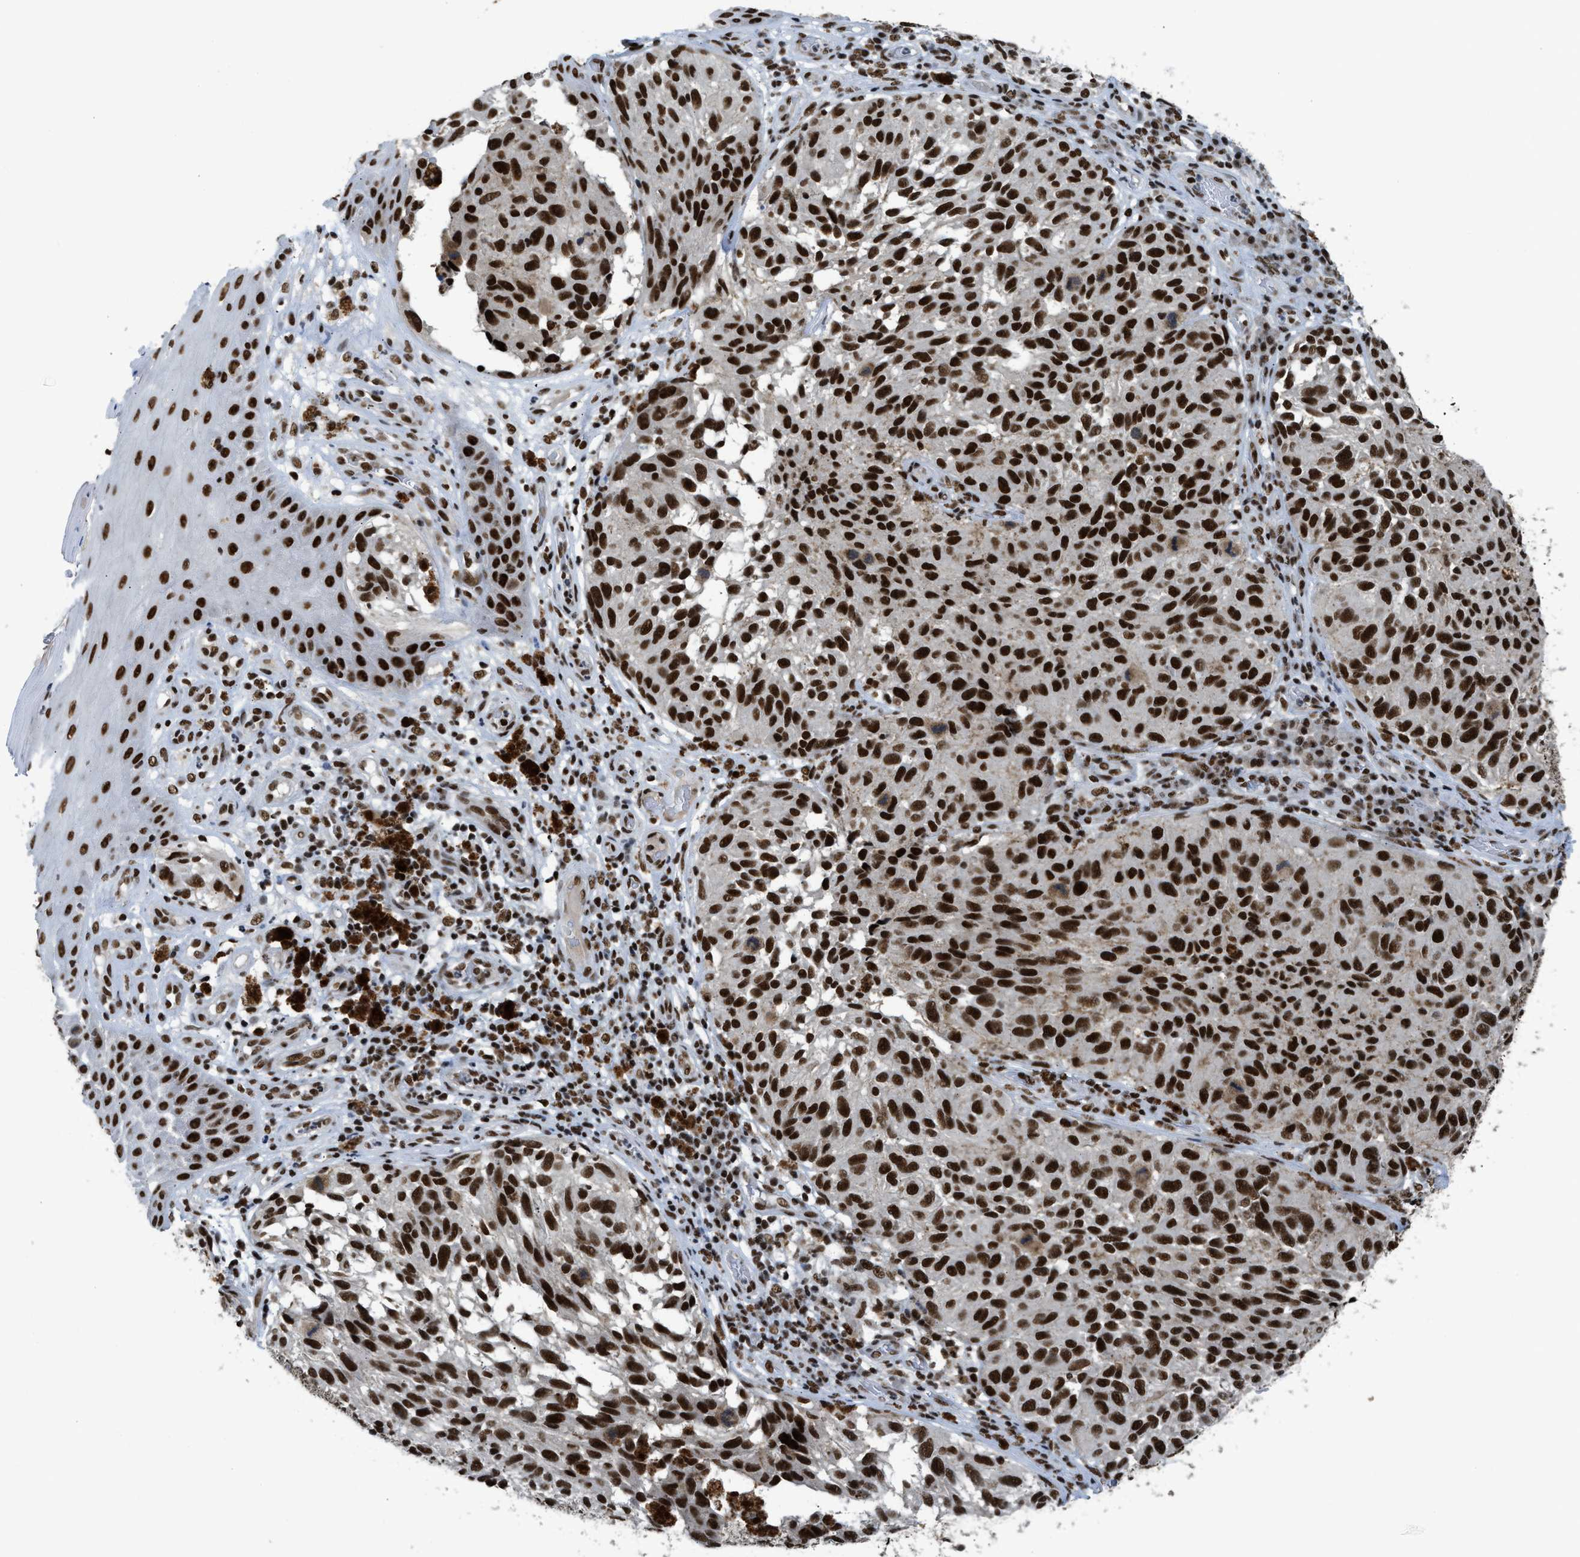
{"staining": {"intensity": "strong", "quantity": ">75%", "location": "nuclear"}, "tissue": "melanoma", "cell_type": "Tumor cells", "image_type": "cancer", "snomed": [{"axis": "morphology", "description": "Malignant melanoma, NOS"}, {"axis": "topography", "description": "Skin"}], "caption": "Protein staining by IHC reveals strong nuclear positivity in about >75% of tumor cells in melanoma.", "gene": "SCAF4", "patient": {"sex": "female", "age": 73}}